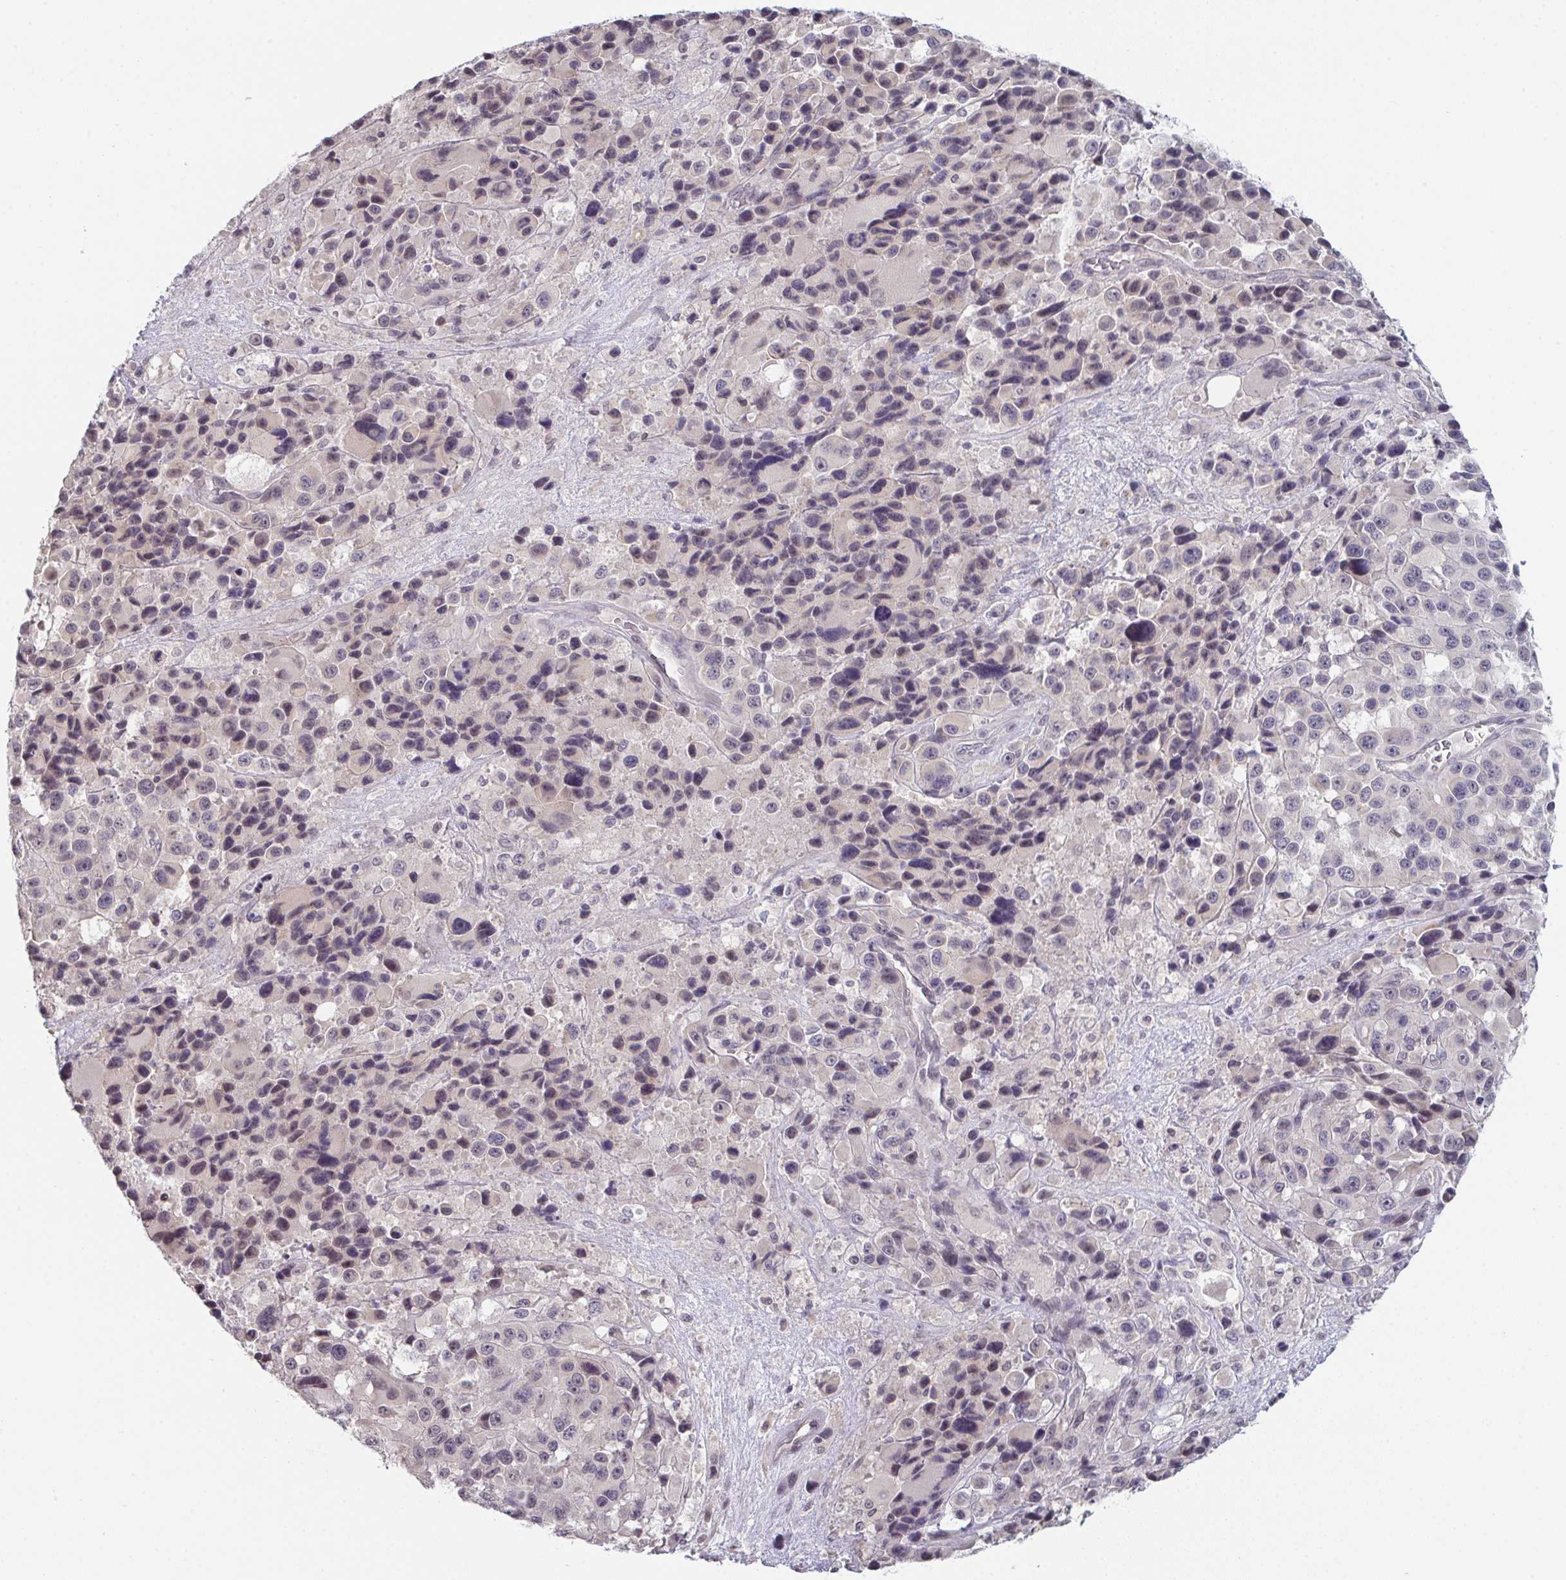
{"staining": {"intensity": "weak", "quantity": "25%-75%", "location": "cytoplasmic/membranous"}, "tissue": "melanoma", "cell_type": "Tumor cells", "image_type": "cancer", "snomed": [{"axis": "morphology", "description": "Malignant melanoma, Metastatic site"}, {"axis": "topography", "description": "Lymph node"}], "caption": "Malignant melanoma (metastatic site) tissue exhibits weak cytoplasmic/membranous positivity in about 25%-75% of tumor cells", "gene": "ZNF214", "patient": {"sex": "female", "age": 65}}